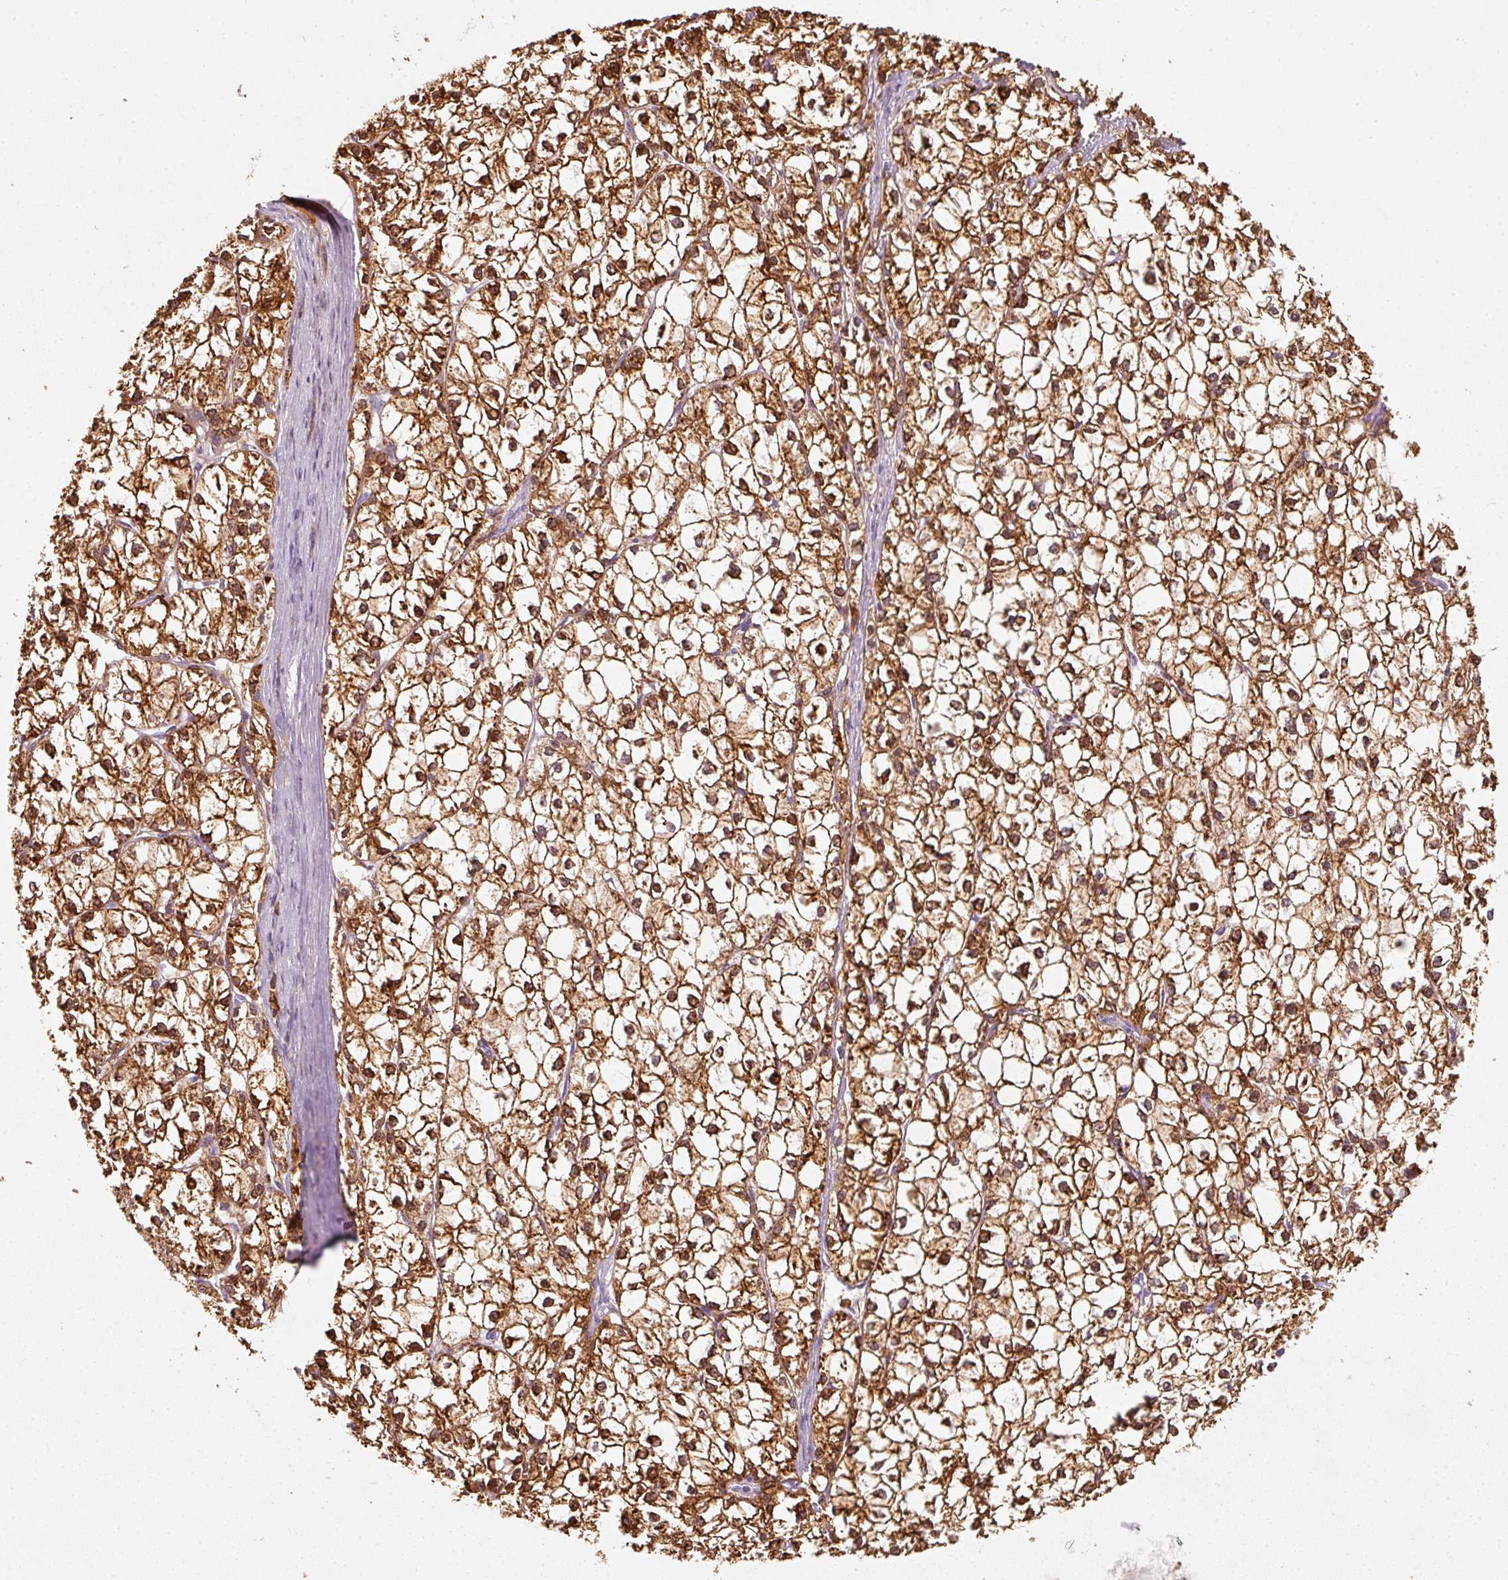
{"staining": {"intensity": "strong", "quantity": ">75%", "location": "cytoplasmic/membranous"}, "tissue": "liver cancer", "cell_type": "Tumor cells", "image_type": "cancer", "snomed": [{"axis": "morphology", "description": "Carcinoma, Hepatocellular, NOS"}, {"axis": "topography", "description": "Liver"}], "caption": "Protein analysis of hepatocellular carcinoma (liver) tissue displays strong cytoplasmic/membranous expression in approximately >75% of tumor cells.", "gene": "IQGAP2", "patient": {"sex": "female", "age": 43}}